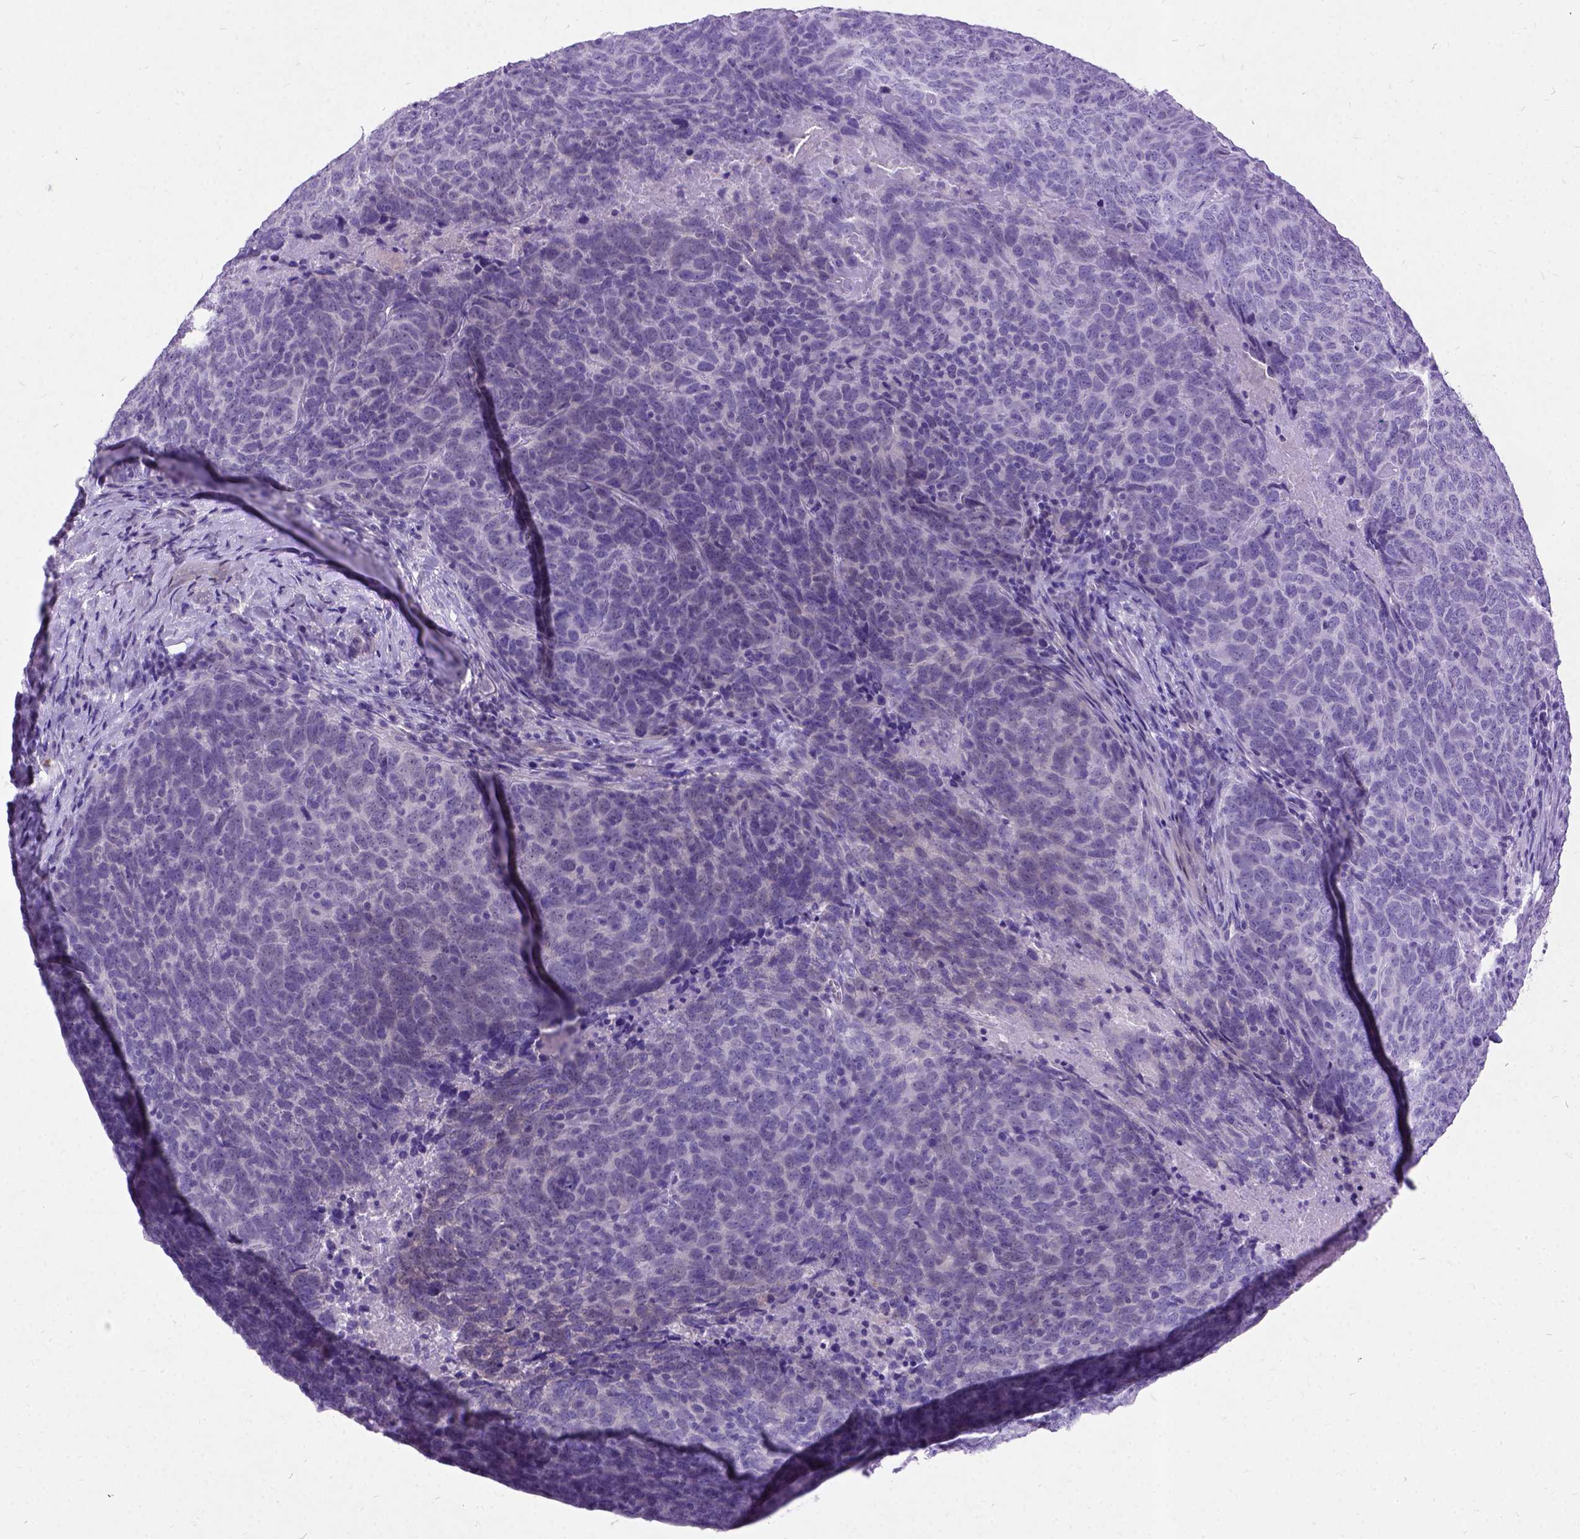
{"staining": {"intensity": "weak", "quantity": "<25%", "location": "cytoplasmic/membranous"}, "tissue": "skin cancer", "cell_type": "Tumor cells", "image_type": "cancer", "snomed": [{"axis": "morphology", "description": "Squamous cell carcinoma, NOS"}, {"axis": "topography", "description": "Skin"}, {"axis": "topography", "description": "Anal"}], "caption": "This photomicrograph is of skin squamous cell carcinoma stained with immunohistochemistry (IHC) to label a protein in brown with the nuclei are counter-stained blue. There is no staining in tumor cells.", "gene": "NEUROD4", "patient": {"sex": "female", "age": 51}}